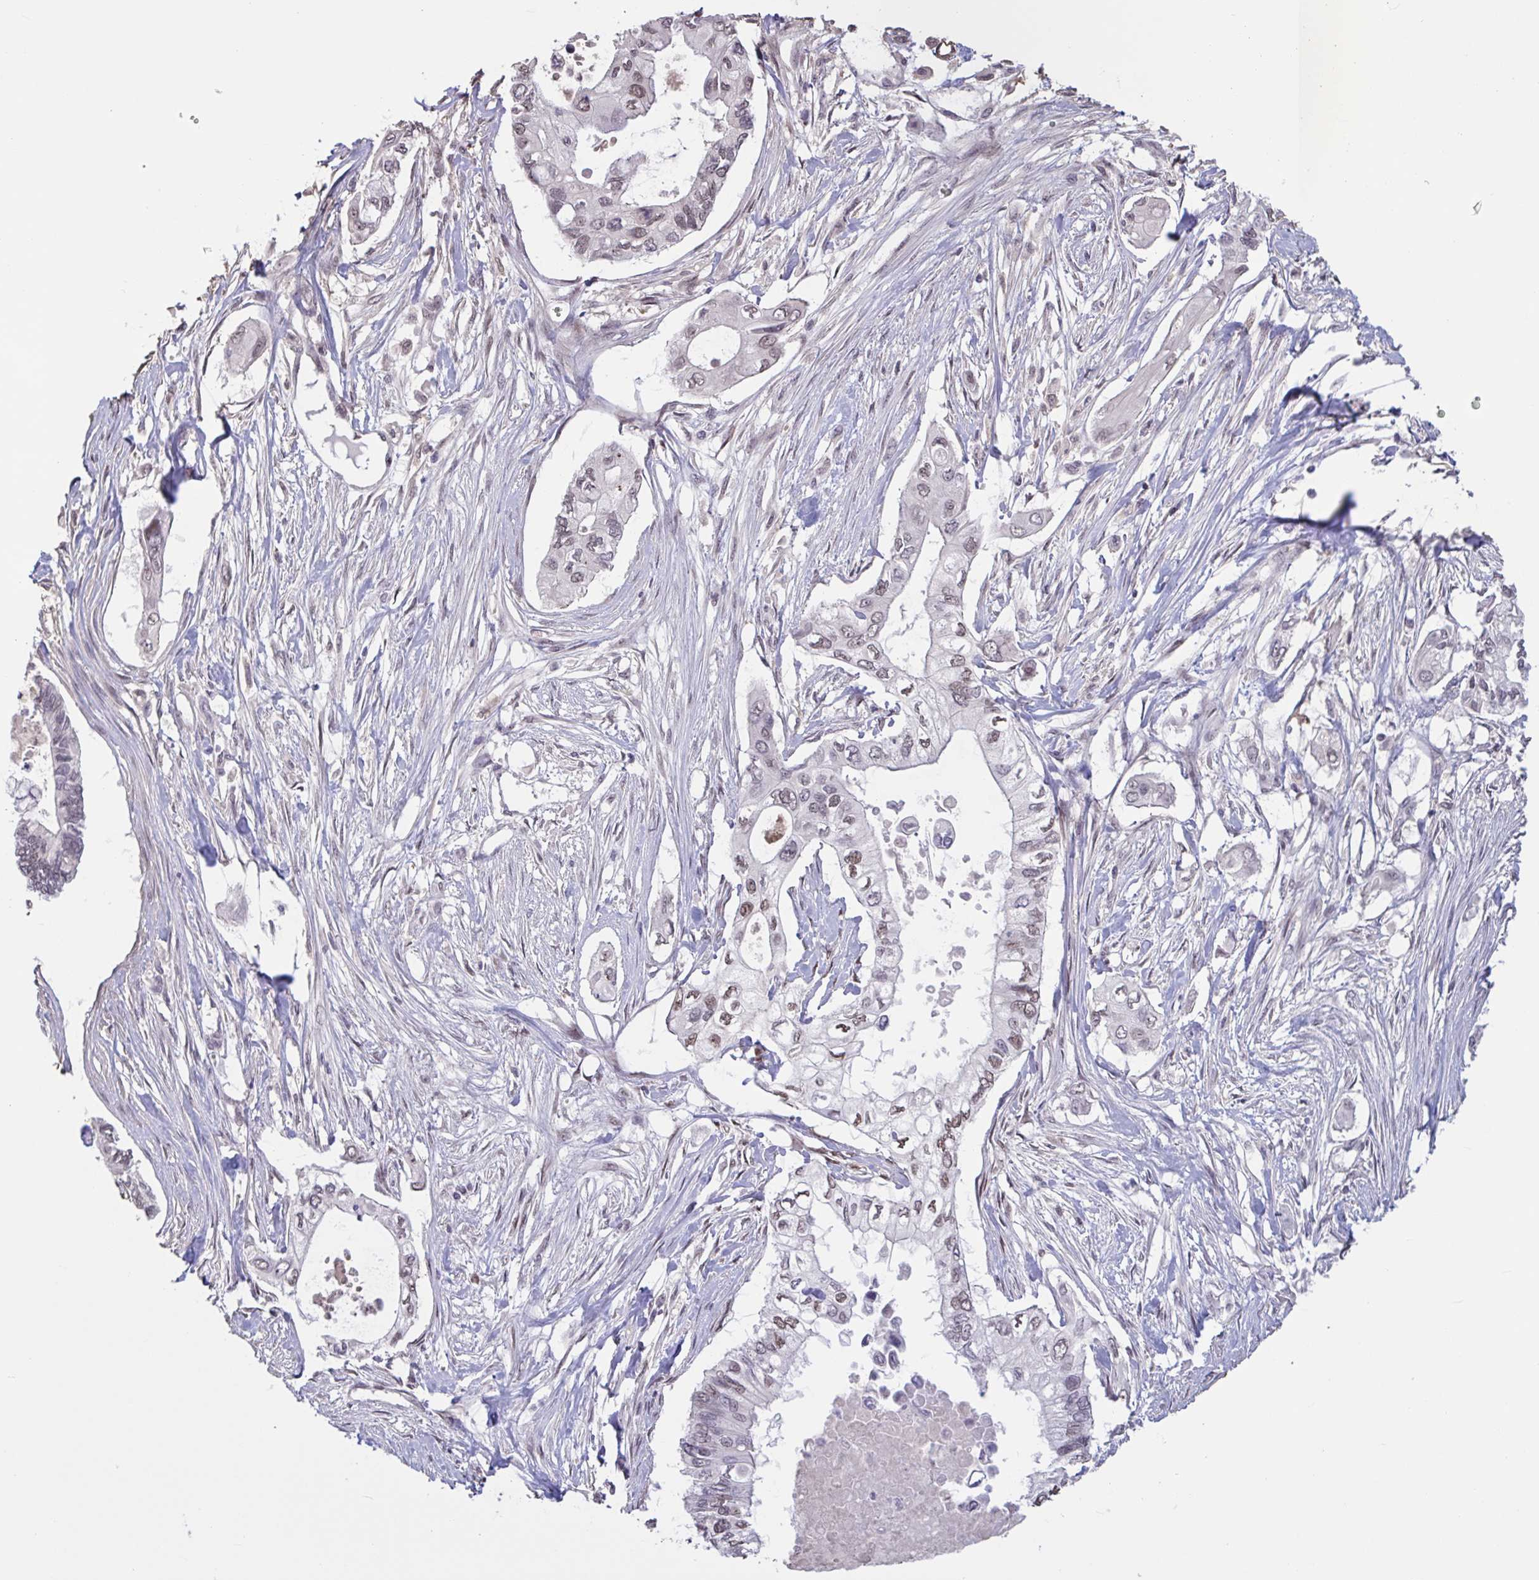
{"staining": {"intensity": "moderate", "quantity": "25%-75%", "location": "nuclear"}, "tissue": "pancreatic cancer", "cell_type": "Tumor cells", "image_type": "cancer", "snomed": [{"axis": "morphology", "description": "Adenocarcinoma, NOS"}, {"axis": "topography", "description": "Pancreas"}], "caption": "Protein expression analysis of human adenocarcinoma (pancreatic) reveals moderate nuclear staining in approximately 25%-75% of tumor cells.", "gene": "ZNF414", "patient": {"sex": "female", "age": 63}}